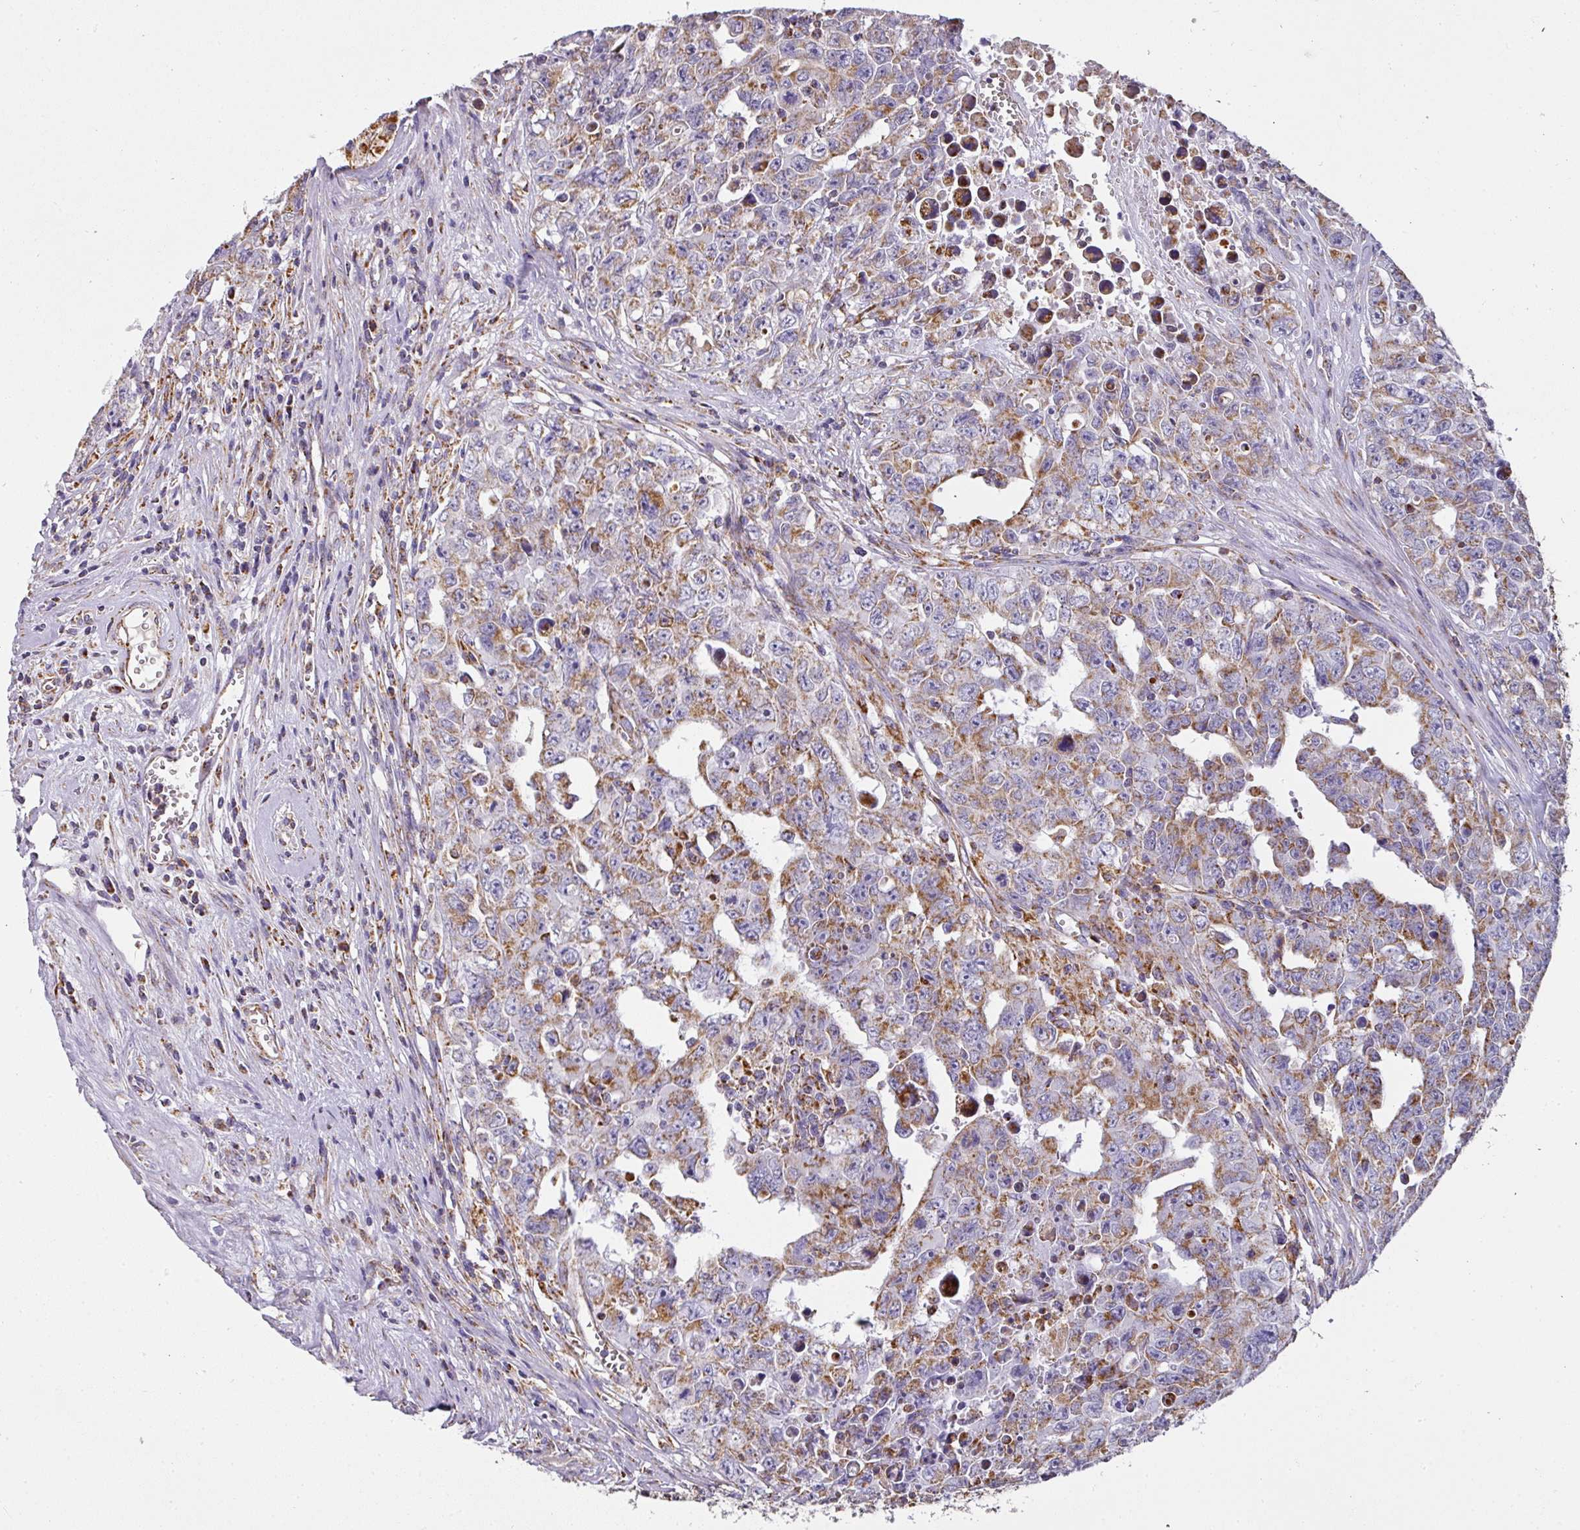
{"staining": {"intensity": "moderate", "quantity": "25%-75%", "location": "cytoplasmic/membranous"}, "tissue": "testis cancer", "cell_type": "Tumor cells", "image_type": "cancer", "snomed": [{"axis": "morphology", "description": "Carcinoma, Embryonal, NOS"}, {"axis": "topography", "description": "Testis"}], "caption": "A medium amount of moderate cytoplasmic/membranous staining is identified in about 25%-75% of tumor cells in testis cancer (embryonal carcinoma) tissue.", "gene": "UQCRFS1", "patient": {"sex": "male", "age": 24}}